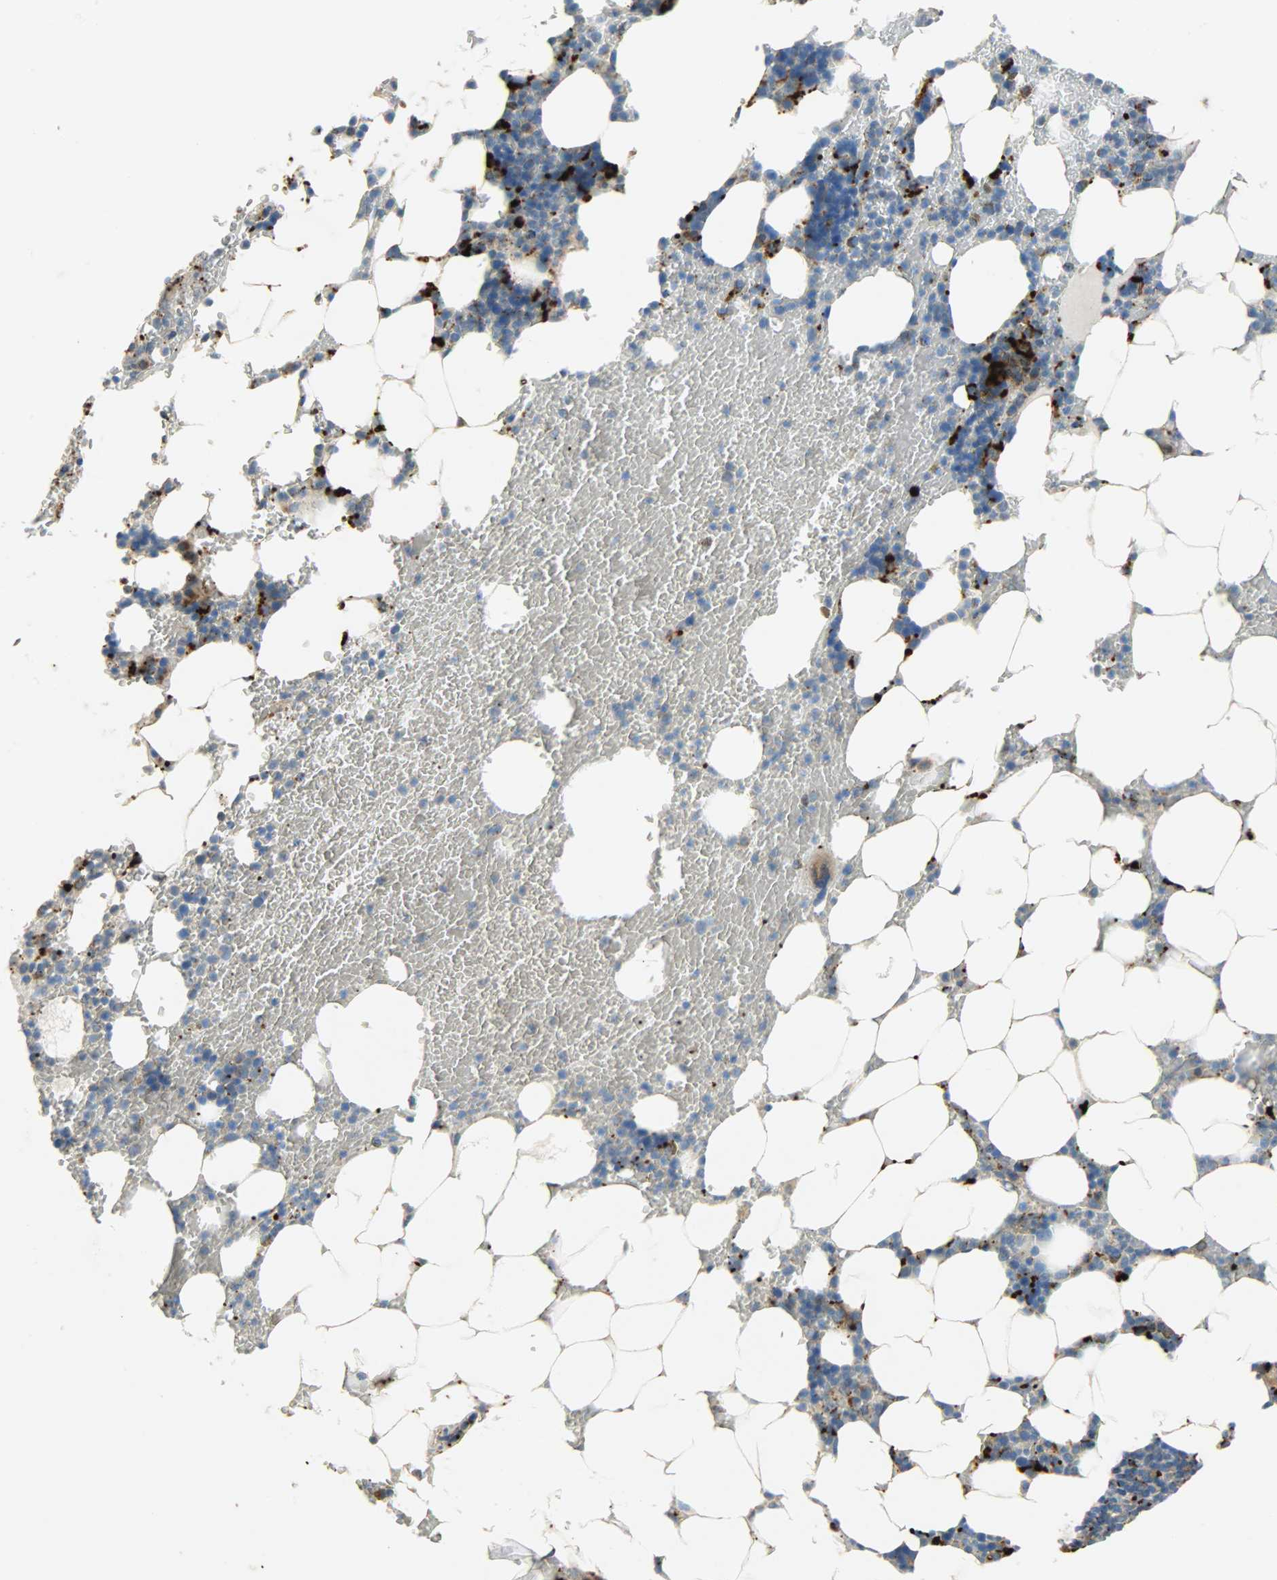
{"staining": {"intensity": "strong", "quantity": "<25%", "location": "cytoplasmic/membranous"}, "tissue": "bone marrow", "cell_type": "Hematopoietic cells", "image_type": "normal", "snomed": [{"axis": "morphology", "description": "Normal tissue, NOS"}, {"axis": "topography", "description": "Bone marrow"}], "caption": "Hematopoietic cells reveal medium levels of strong cytoplasmic/membranous expression in approximately <25% of cells in benign human bone marrow.", "gene": "ASAH1", "patient": {"sex": "female", "age": 73}}